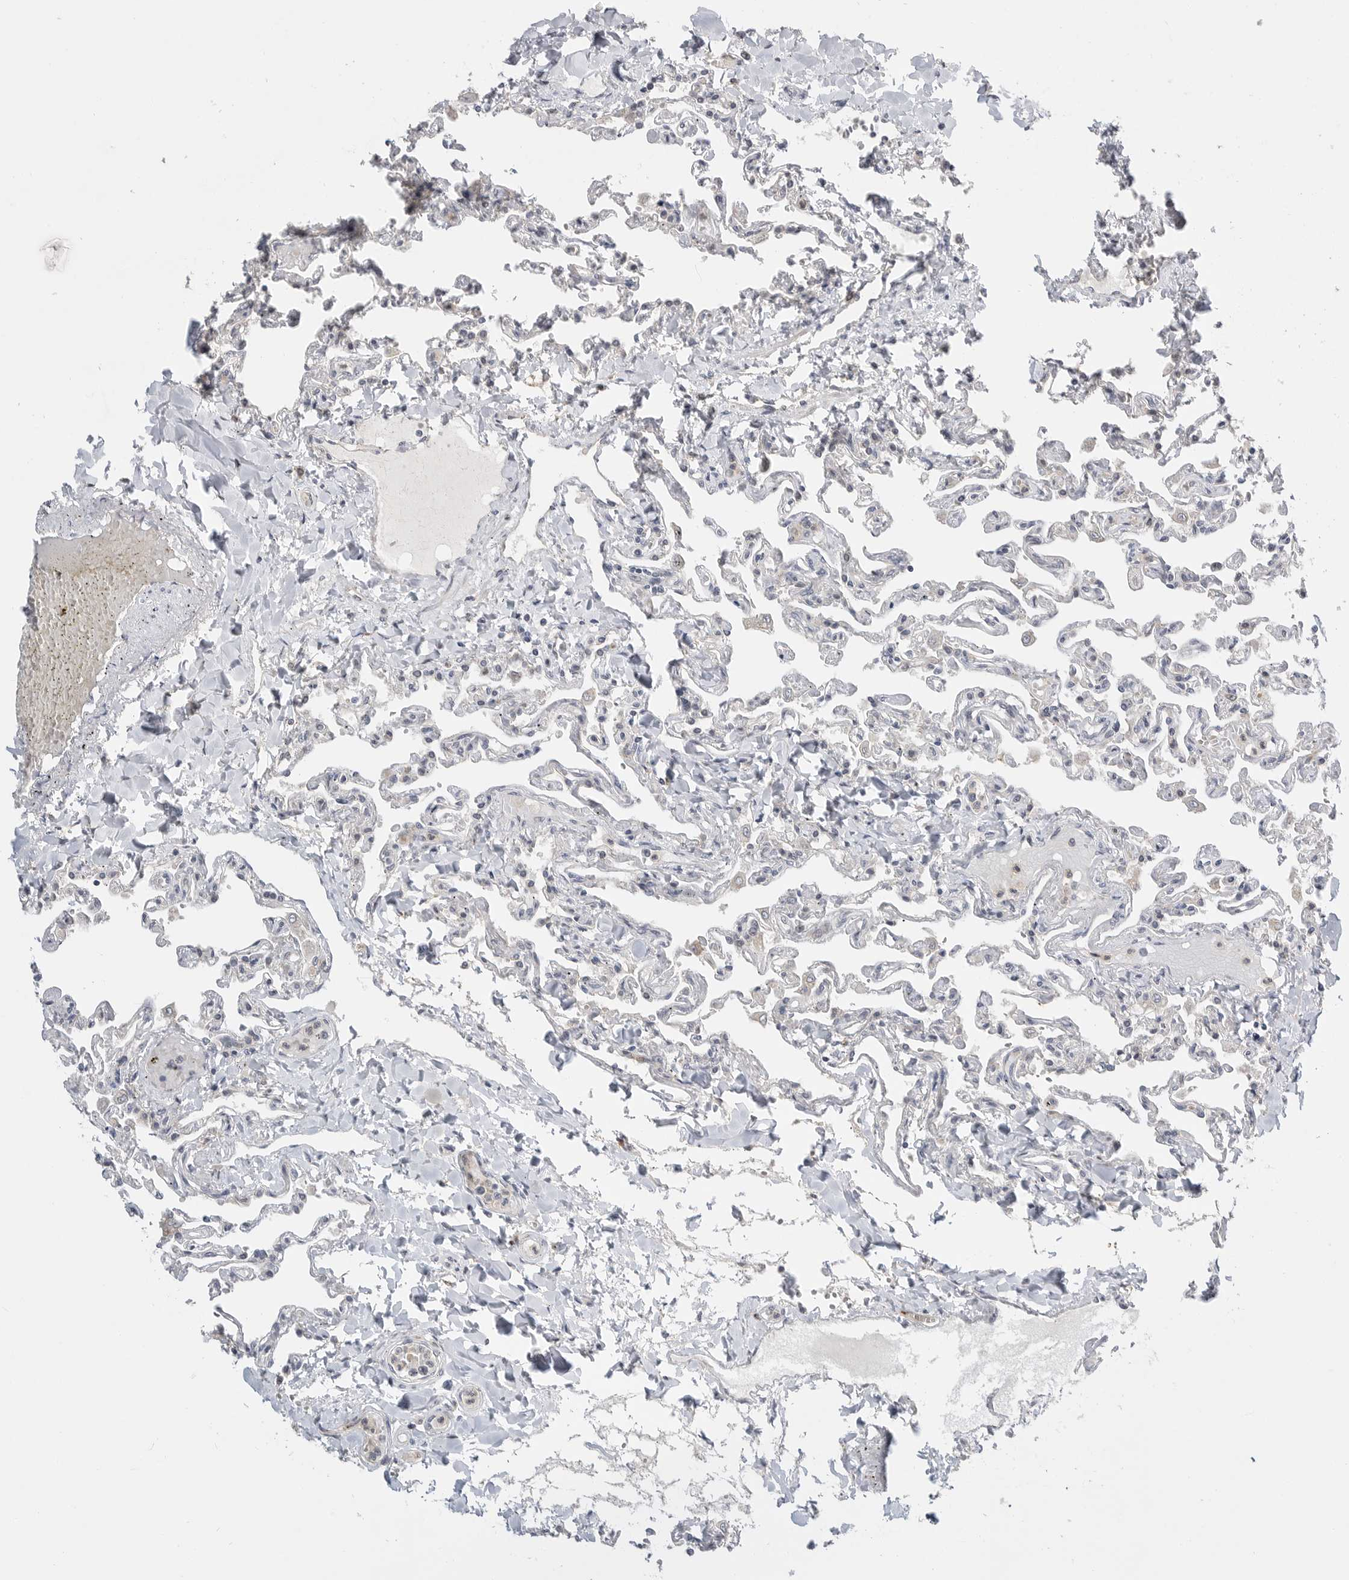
{"staining": {"intensity": "negative", "quantity": "none", "location": "none"}, "tissue": "lung", "cell_type": "Alveolar cells", "image_type": "normal", "snomed": [{"axis": "morphology", "description": "Normal tissue, NOS"}, {"axis": "topography", "description": "Lung"}], "caption": "This is an immunohistochemistry micrograph of benign lung. There is no positivity in alveolar cells.", "gene": "CSNK1G3", "patient": {"sex": "male", "age": 21}}